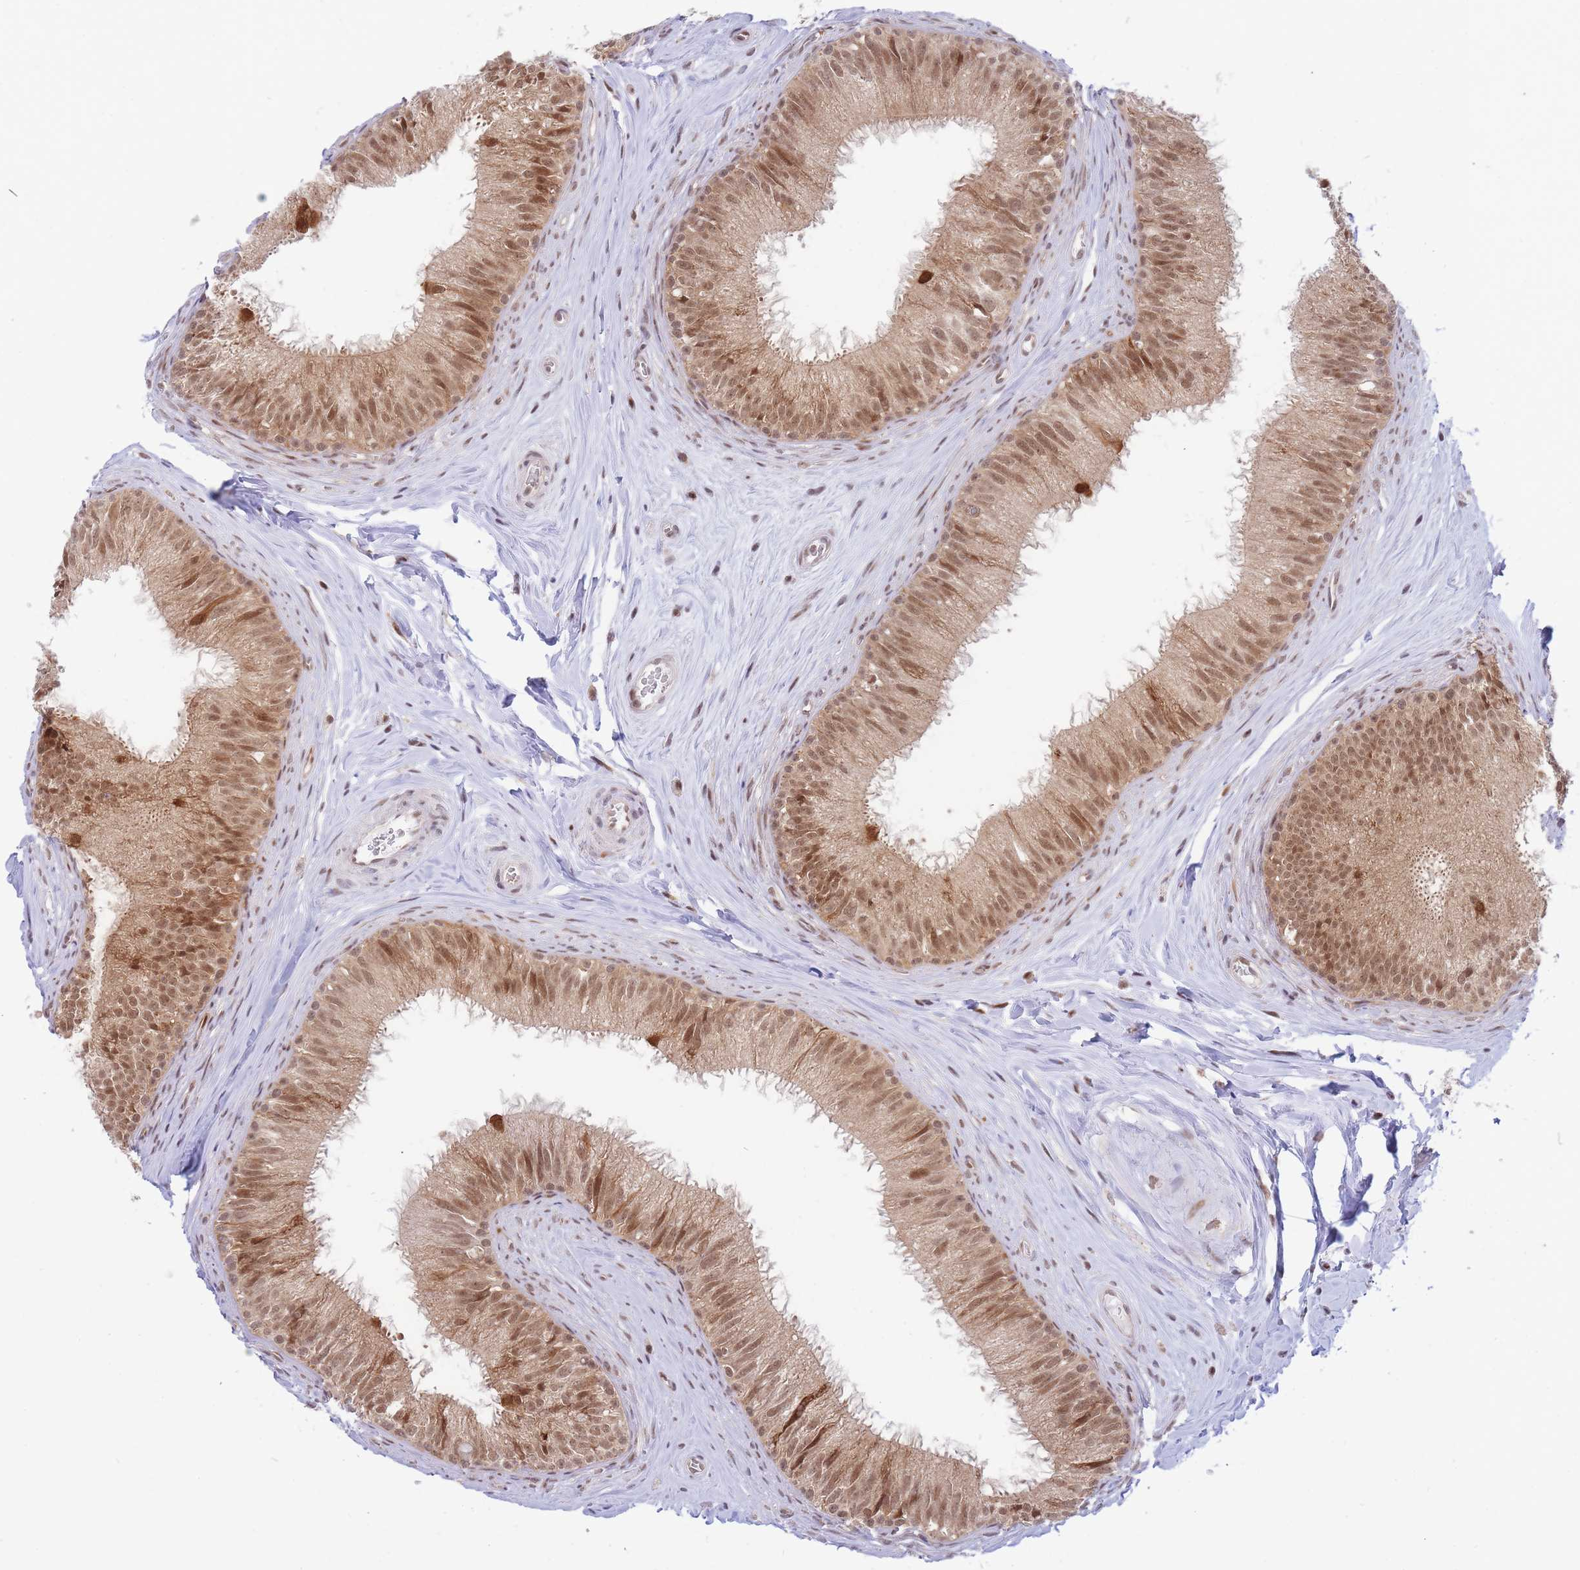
{"staining": {"intensity": "moderate", "quantity": ">75%", "location": "cytoplasmic/membranous,nuclear"}, "tissue": "epididymis", "cell_type": "Glandular cells", "image_type": "normal", "snomed": [{"axis": "morphology", "description": "Normal tissue, NOS"}, {"axis": "topography", "description": "Epididymis"}], "caption": "The micrograph displays immunohistochemical staining of unremarkable epididymis. There is moderate cytoplasmic/membranous,nuclear positivity is identified in about >75% of glandular cells.", "gene": "BOD1L1", "patient": {"sex": "male", "age": 34}}